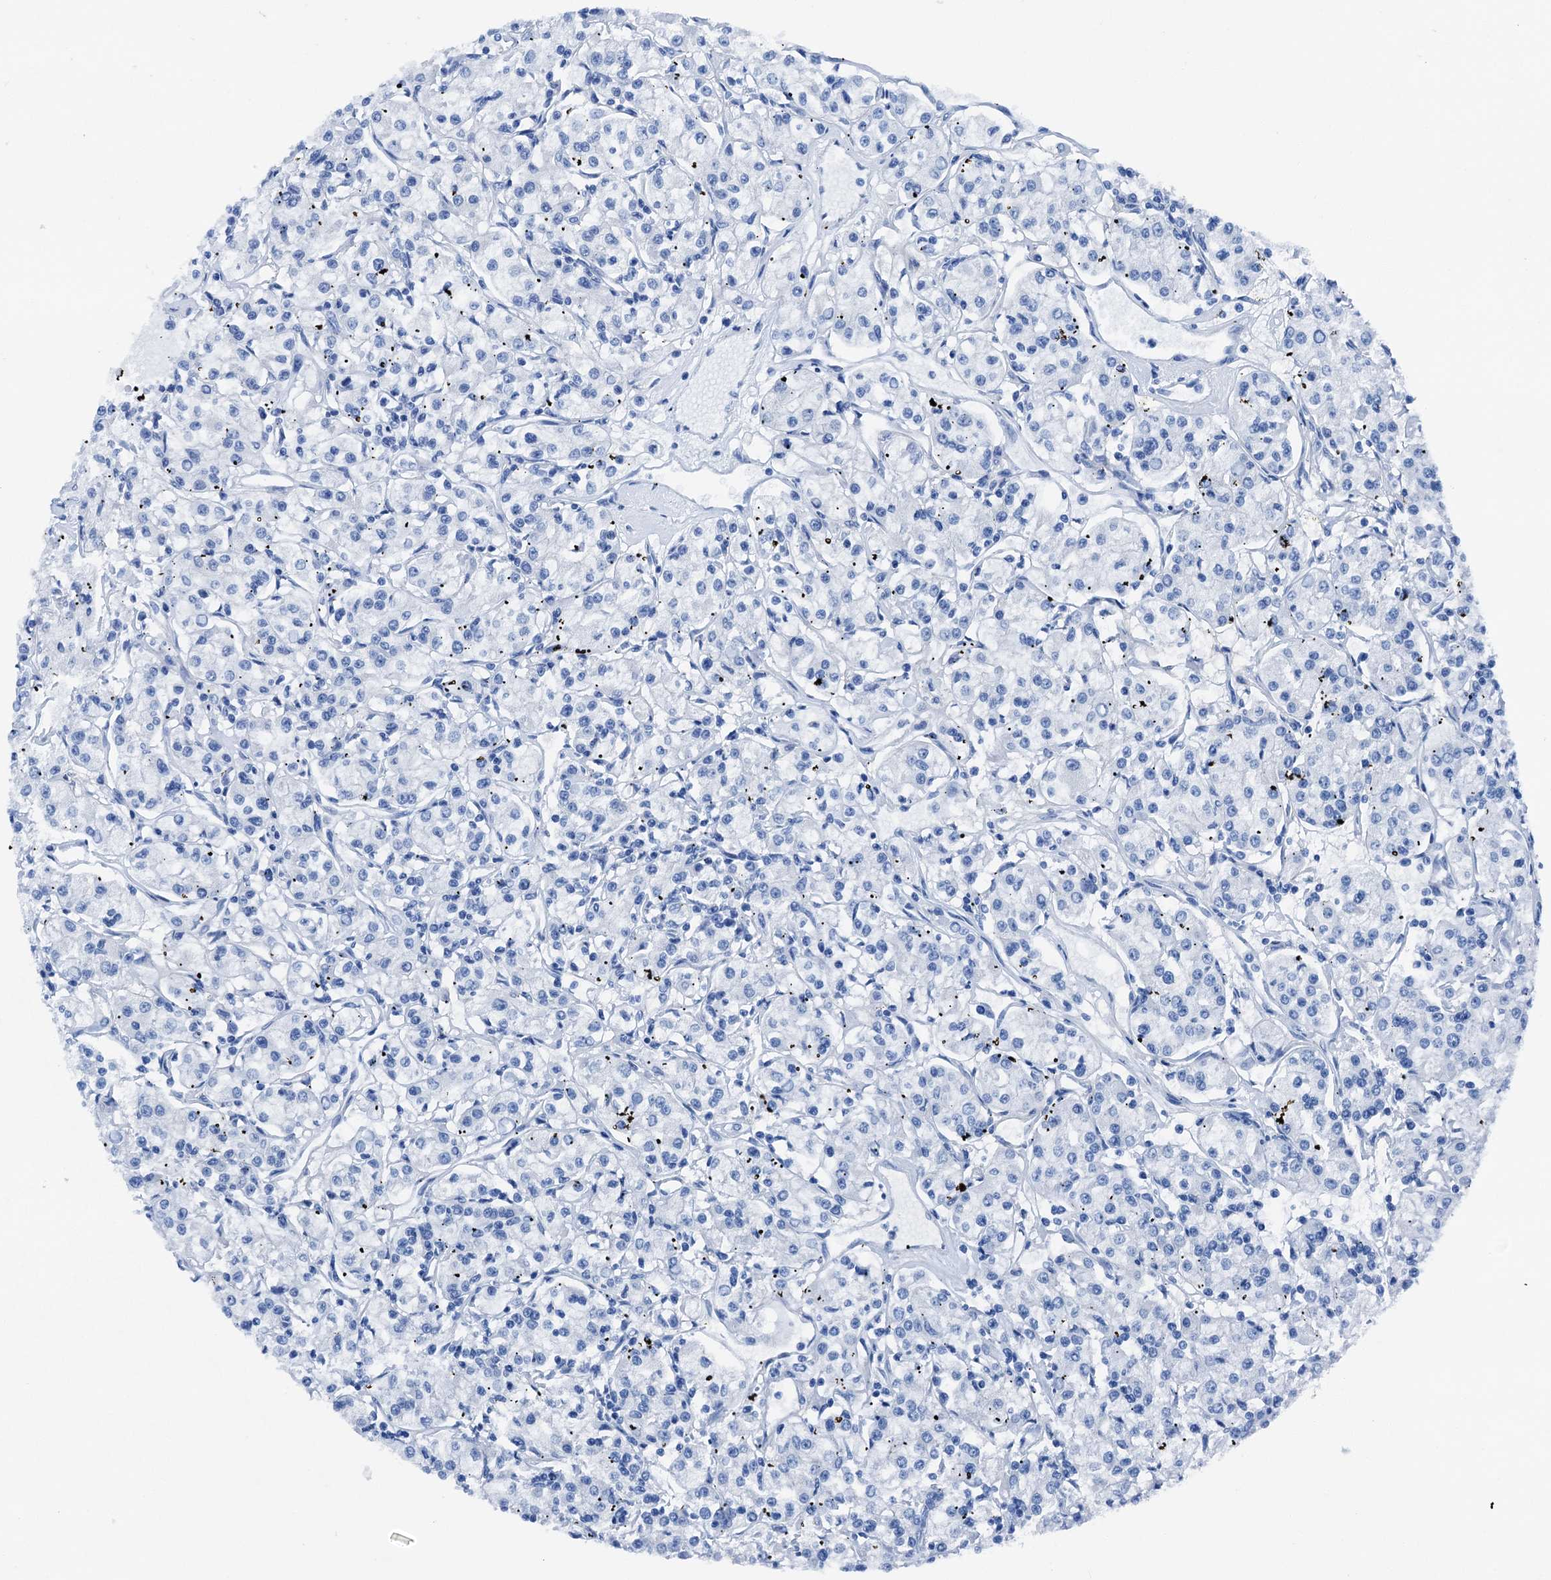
{"staining": {"intensity": "negative", "quantity": "none", "location": "none"}, "tissue": "renal cancer", "cell_type": "Tumor cells", "image_type": "cancer", "snomed": [{"axis": "morphology", "description": "Adenocarcinoma, NOS"}, {"axis": "topography", "description": "Kidney"}], "caption": "IHC micrograph of renal cancer (adenocarcinoma) stained for a protein (brown), which reveals no positivity in tumor cells.", "gene": "CBLN3", "patient": {"sex": "female", "age": 59}}